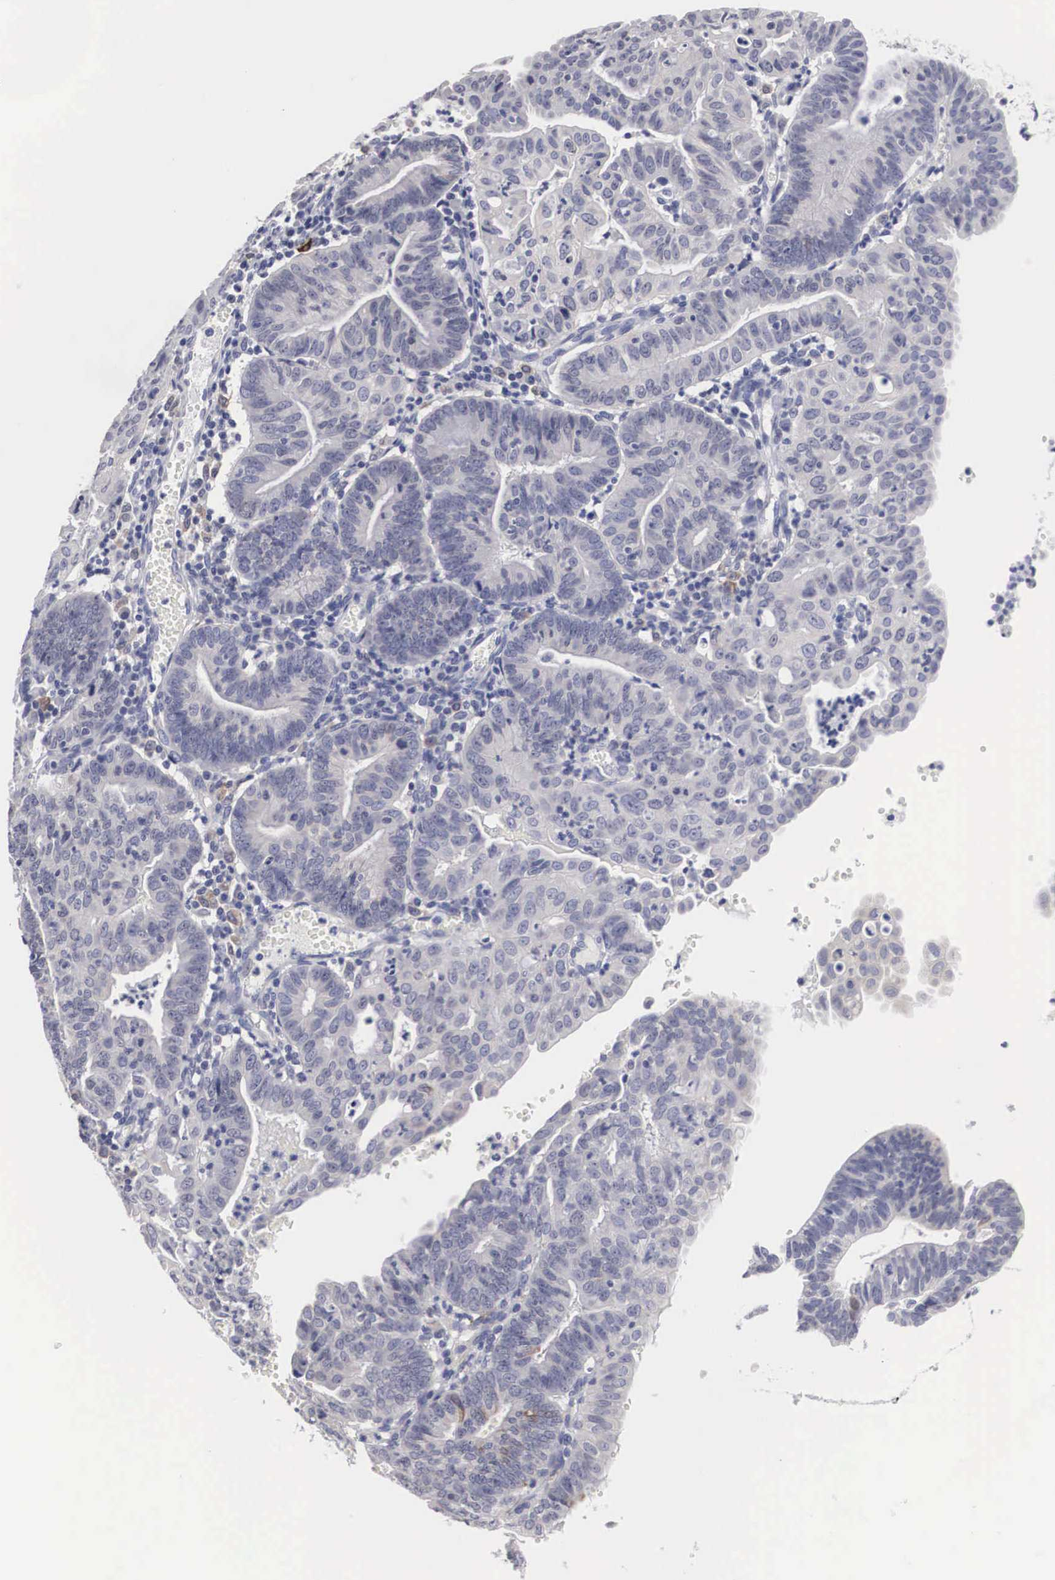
{"staining": {"intensity": "weak", "quantity": "<25%", "location": "cytoplasmic/membranous"}, "tissue": "endometrial cancer", "cell_type": "Tumor cells", "image_type": "cancer", "snomed": [{"axis": "morphology", "description": "Adenocarcinoma, NOS"}, {"axis": "topography", "description": "Endometrium"}], "caption": "IHC image of adenocarcinoma (endometrial) stained for a protein (brown), which displays no positivity in tumor cells.", "gene": "HMOX1", "patient": {"sex": "female", "age": 60}}